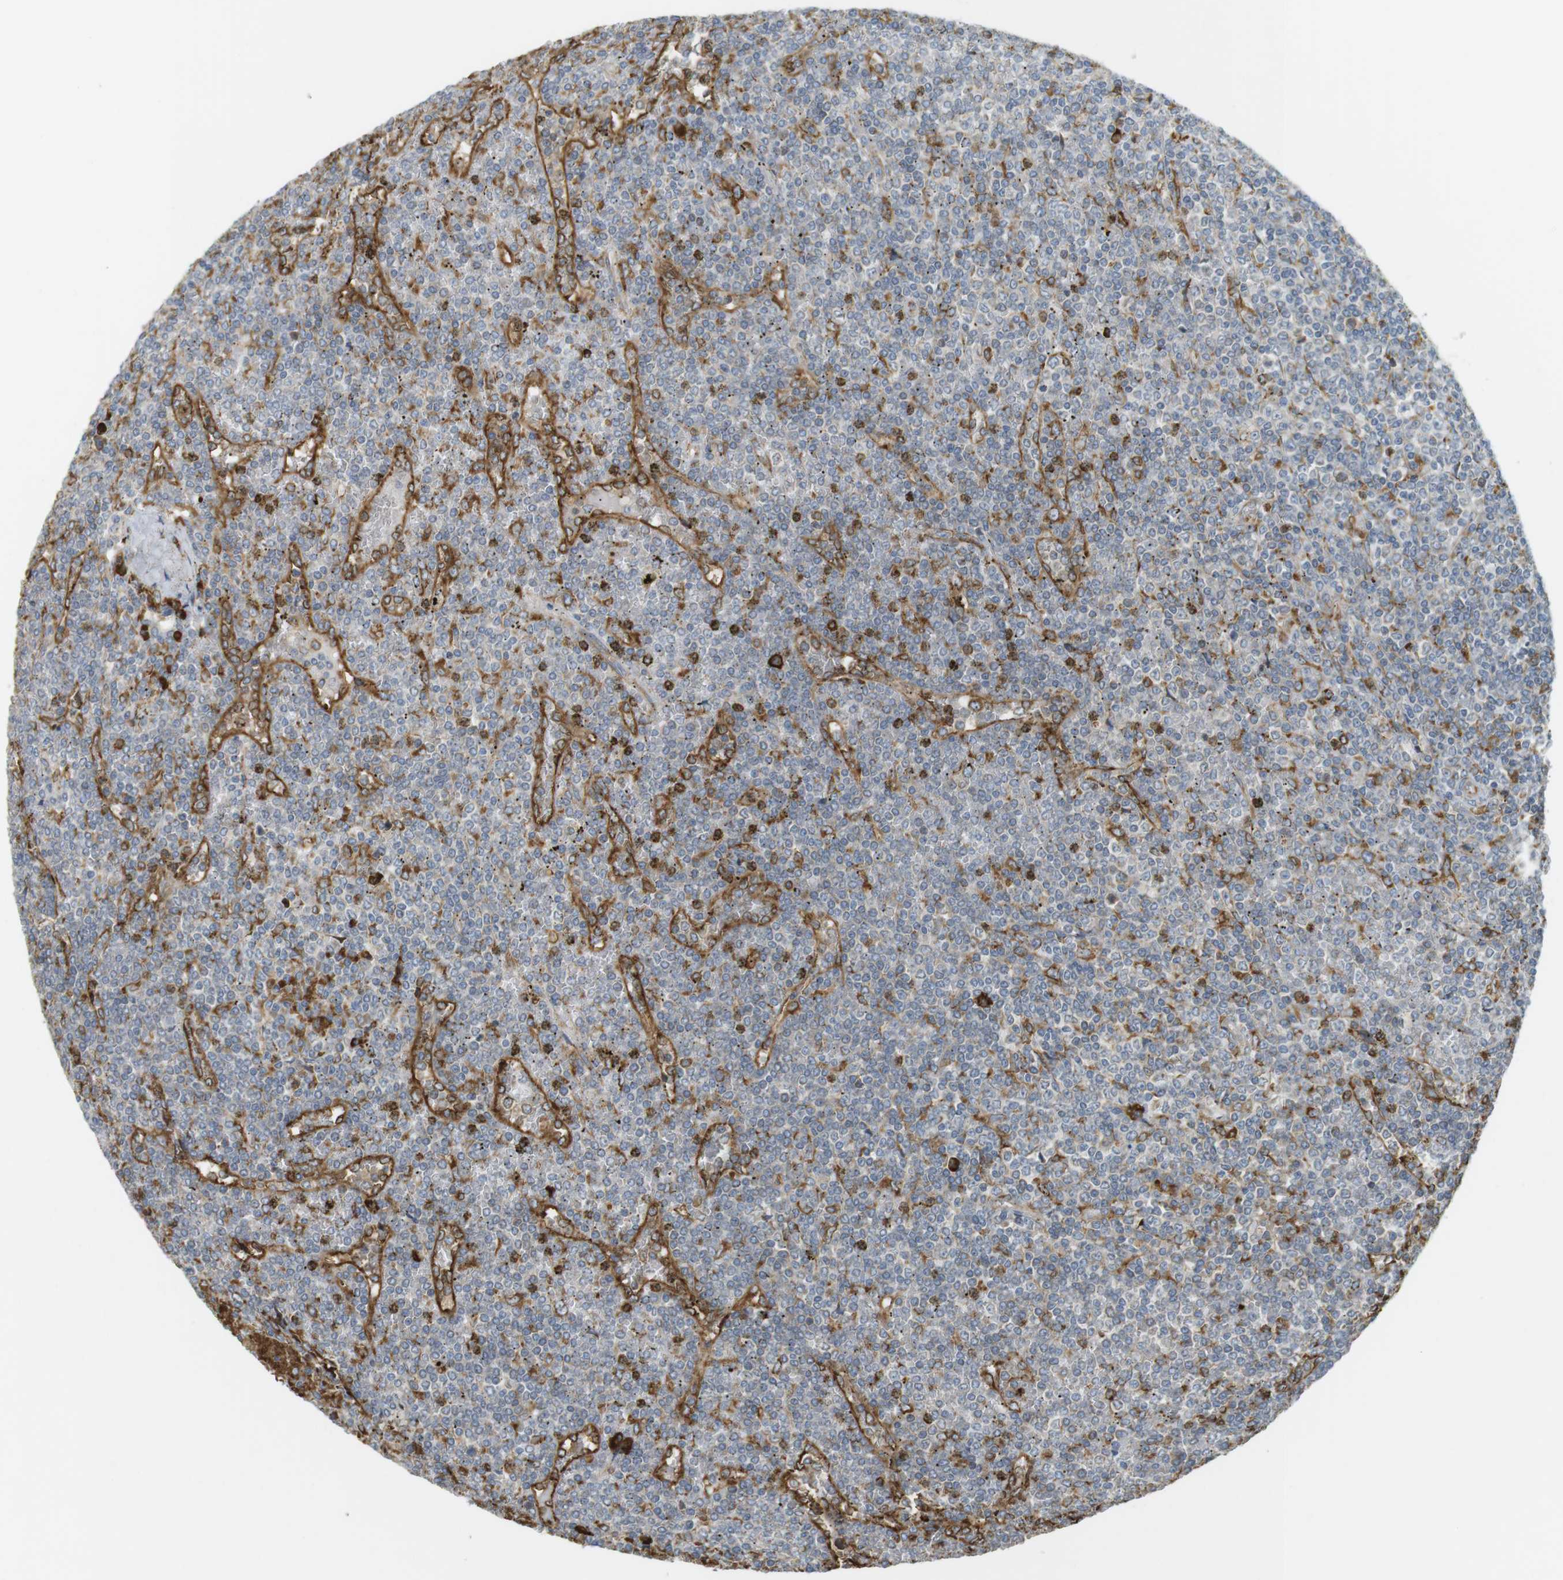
{"staining": {"intensity": "strong", "quantity": "<25%", "location": "cytoplasmic/membranous"}, "tissue": "lymphoma", "cell_type": "Tumor cells", "image_type": "cancer", "snomed": [{"axis": "morphology", "description": "Malignant lymphoma, non-Hodgkin's type, Low grade"}, {"axis": "topography", "description": "Spleen"}], "caption": "This image shows immunohistochemistry staining of human lymphoma, with medium strong cytoplasmic/membranous staining in about <25% of tumor cells.", "gene": "MBOAT2", "patient": {"sex": "female", "age": 19}}